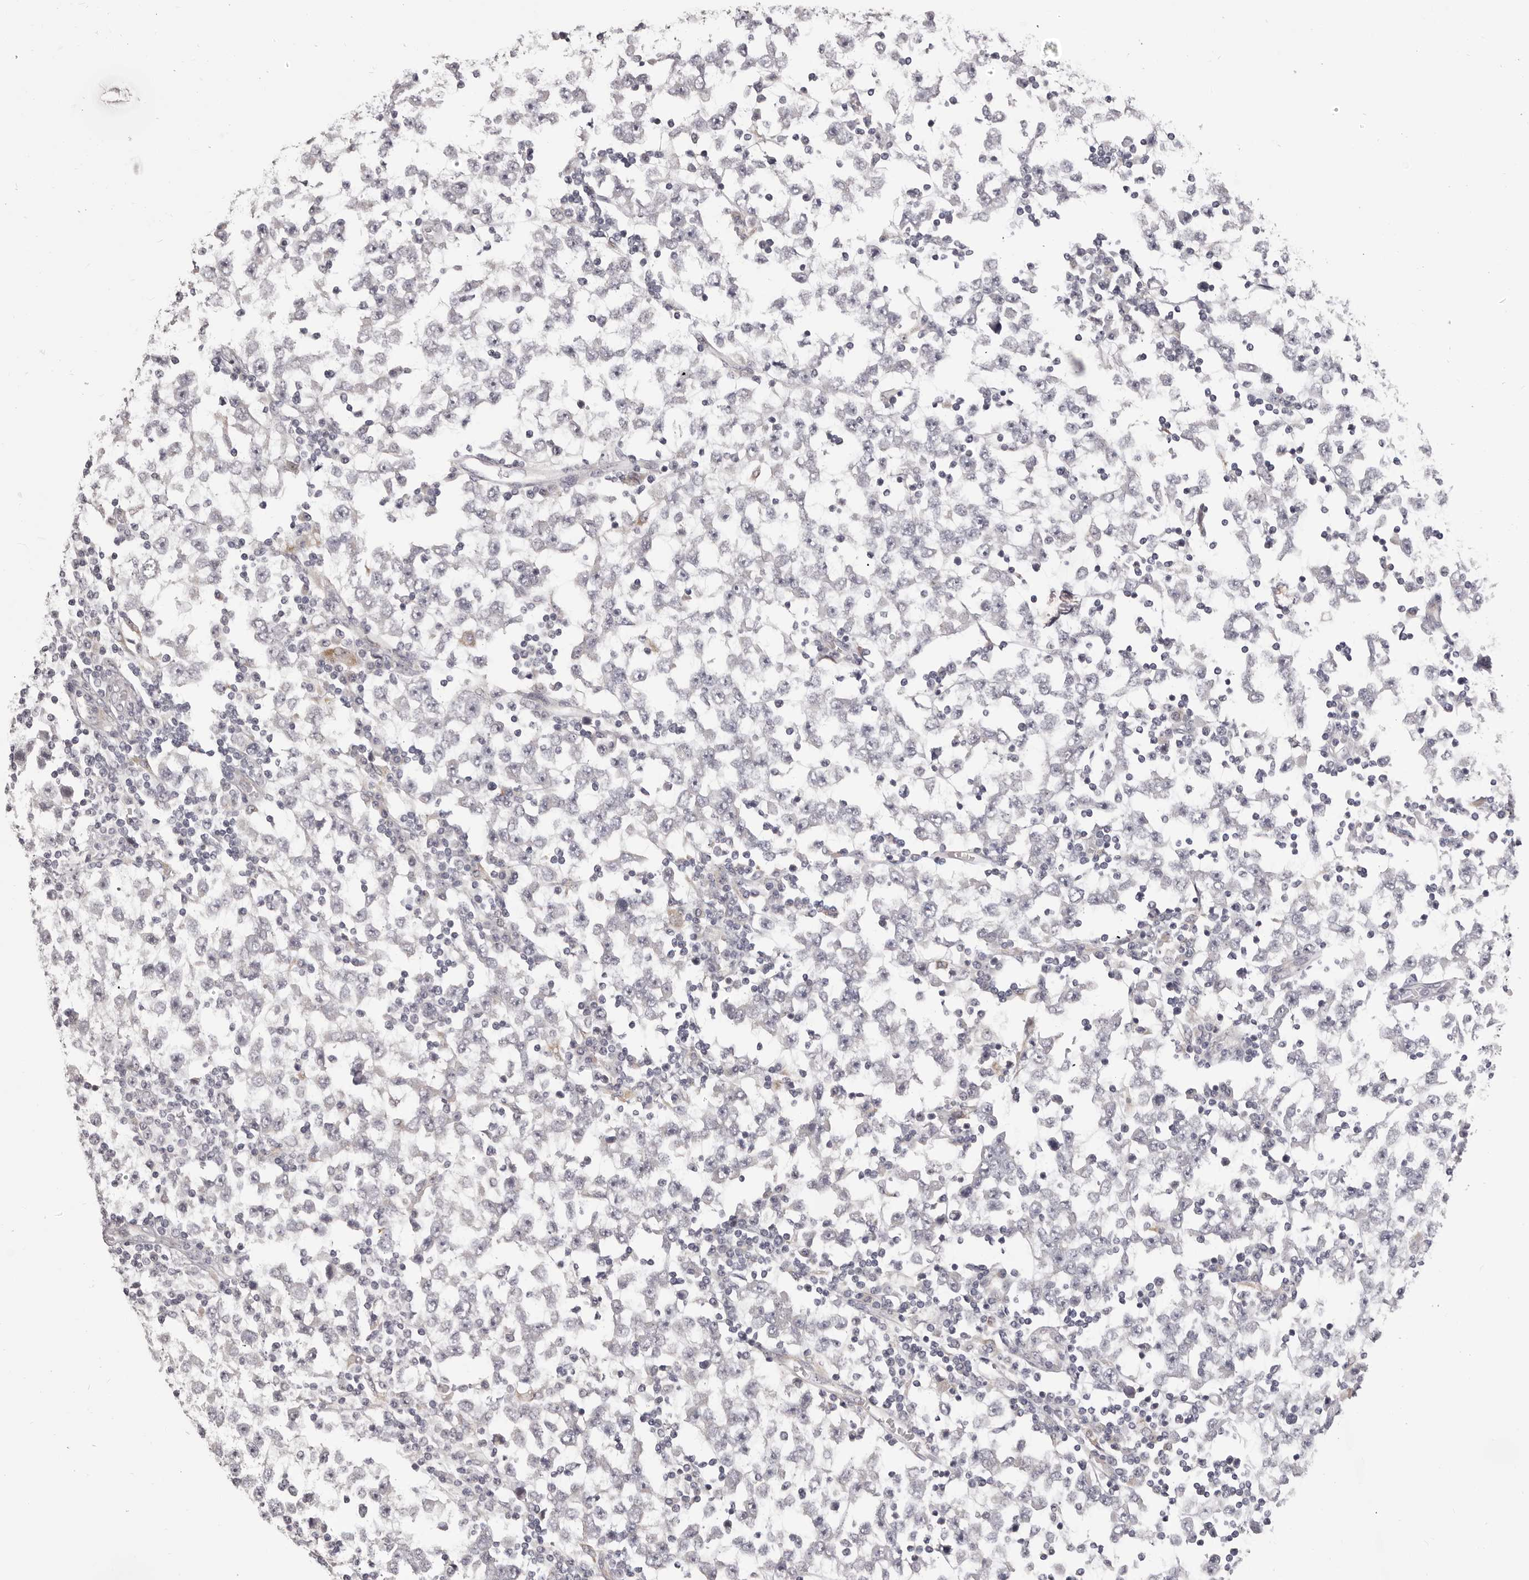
{"staining": {"intensity": "negative", "quantity": "none", "location": "none"}, "tissue": "testis cancer", "cell_type": "Tumor cells", "image_type": "cancer", "snomed": [{"axis": "morphology", "description": "Seminoma, NOS"}, {"axis": "topography", "description": "Testis"}], "caption": "Immunohistochemistry (IHC) micrograph of human testis cancer stained for a protein (brown), which reveals no positivity in tumor cells.", "gene": "OTUD3", "patient": {"sex": "male", "age": 65}}